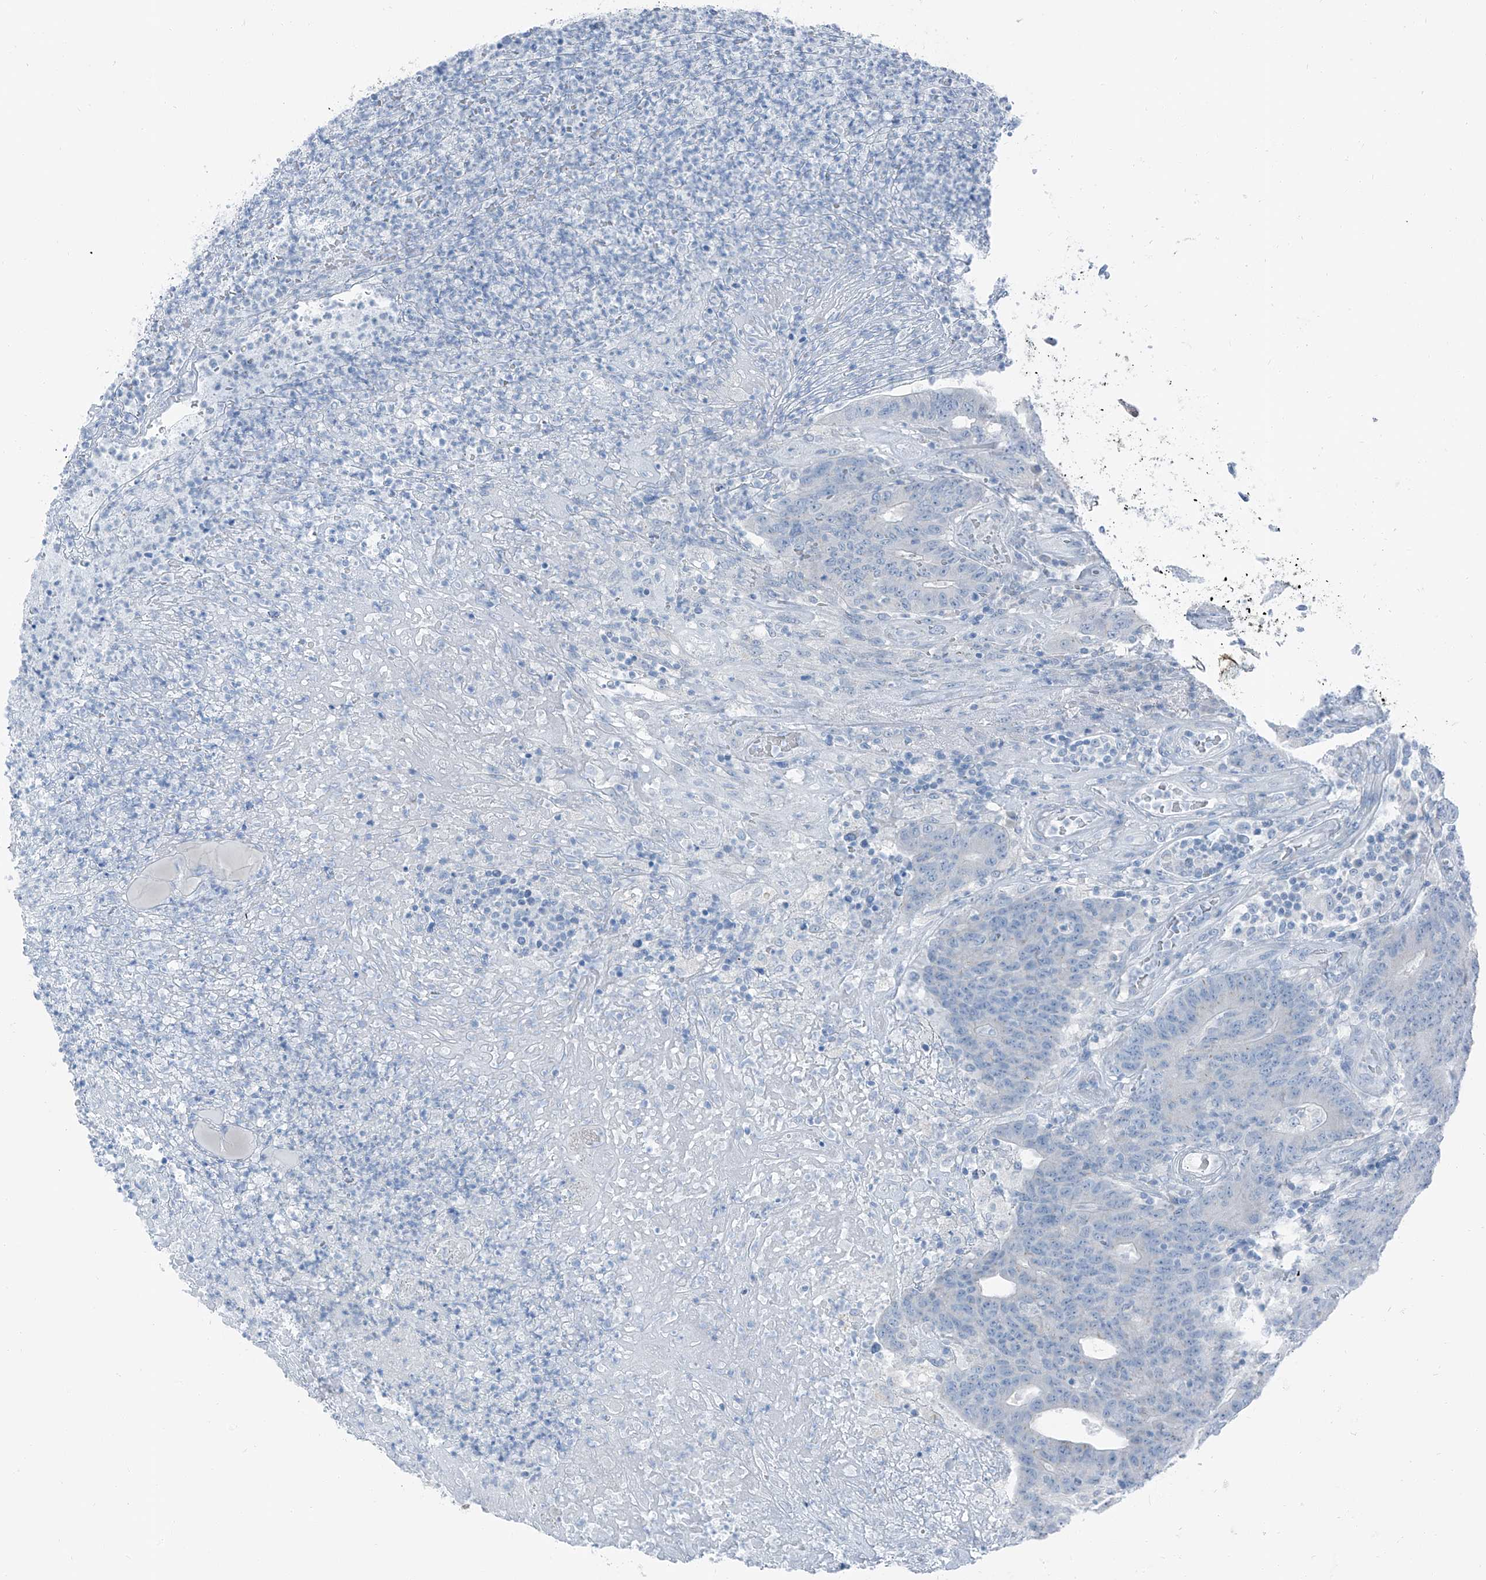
{"staining": {"intensity": "negative", "quantity": "none", "location": "none"}, "tissue": "colorectal cancer", "cell_type": "Tumor cells", "image_type": "cancer", "snomed": [{"axis": "morphology", "description": "Normal tissue, NOS"}, {"axis": "morphology", "description": "Adenocarcinoma, NOS"}, {"axis": "topography", "description": "Colon"}], "caption": "The immunohistochemistry photomicrograph has no significant positivity in tumor cells of colorectal adenocarcinoma tissue.", "gene": "RGN", "patient": {"sex": "female", "age": 75}}